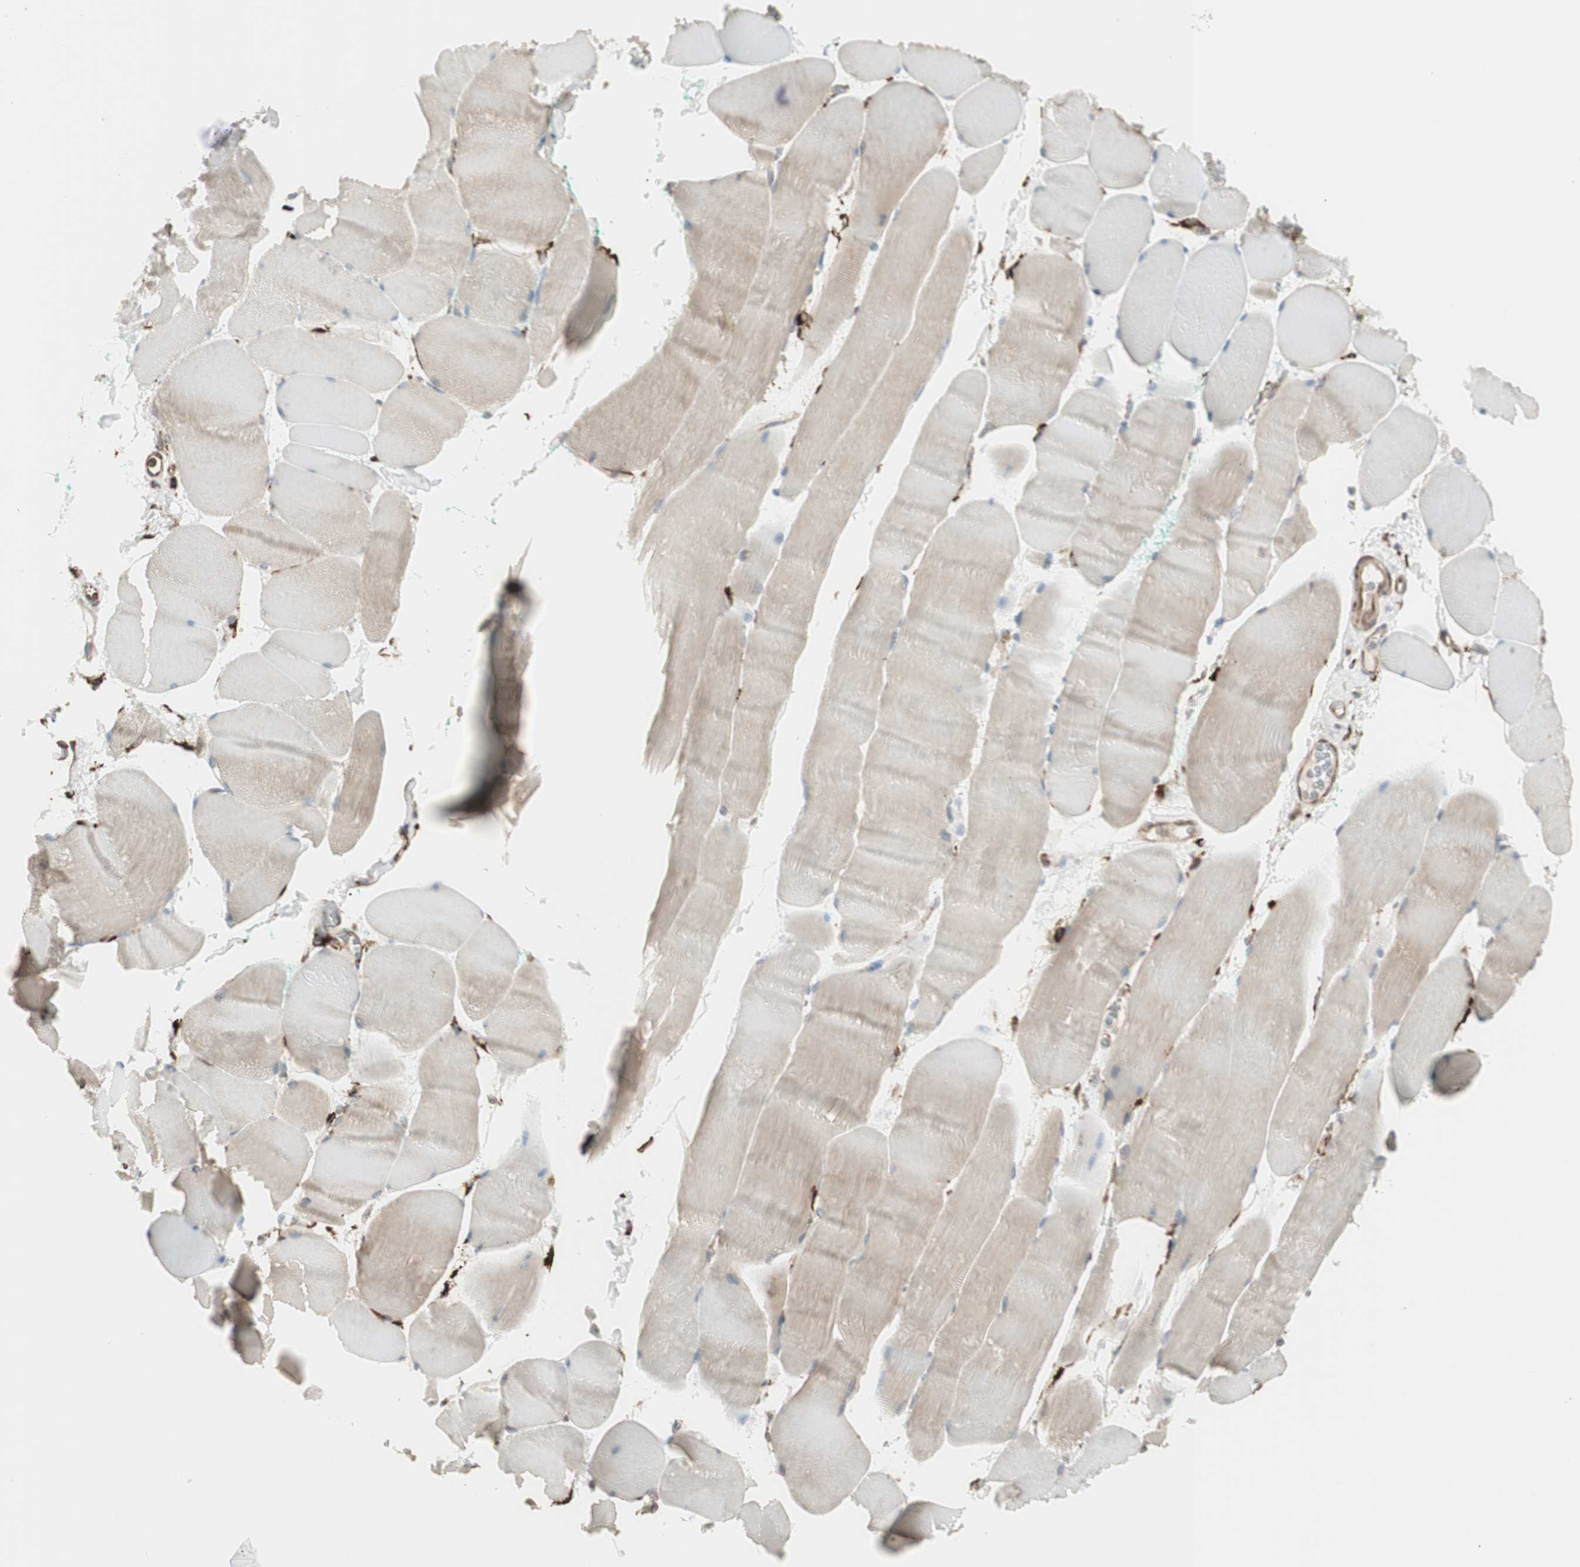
{"staining": {"intensity": "weak", "quantity": ">75%", "location": "cytoplasmic/membranous"}, "tissue": "skeletal muscle", "cell_type": "Myocytes", "image_type": "normal", "snomed": [{"axis": "morphology", "description": "Normal tissue, NOS"}, {"axis": "morphology", "description": "Squamous cell carcinoma, NOS"}, {"axis": "topography", "description": "Skeletal muscle"}], "caption": "Immunohistochemical staining of benign skeletal muscle shows weak cytoplasmic/membranous protein expression in approximately >75% of myocytes.", "gene": "RRBP1", "patient": {"sex": "male", "age": 51}}